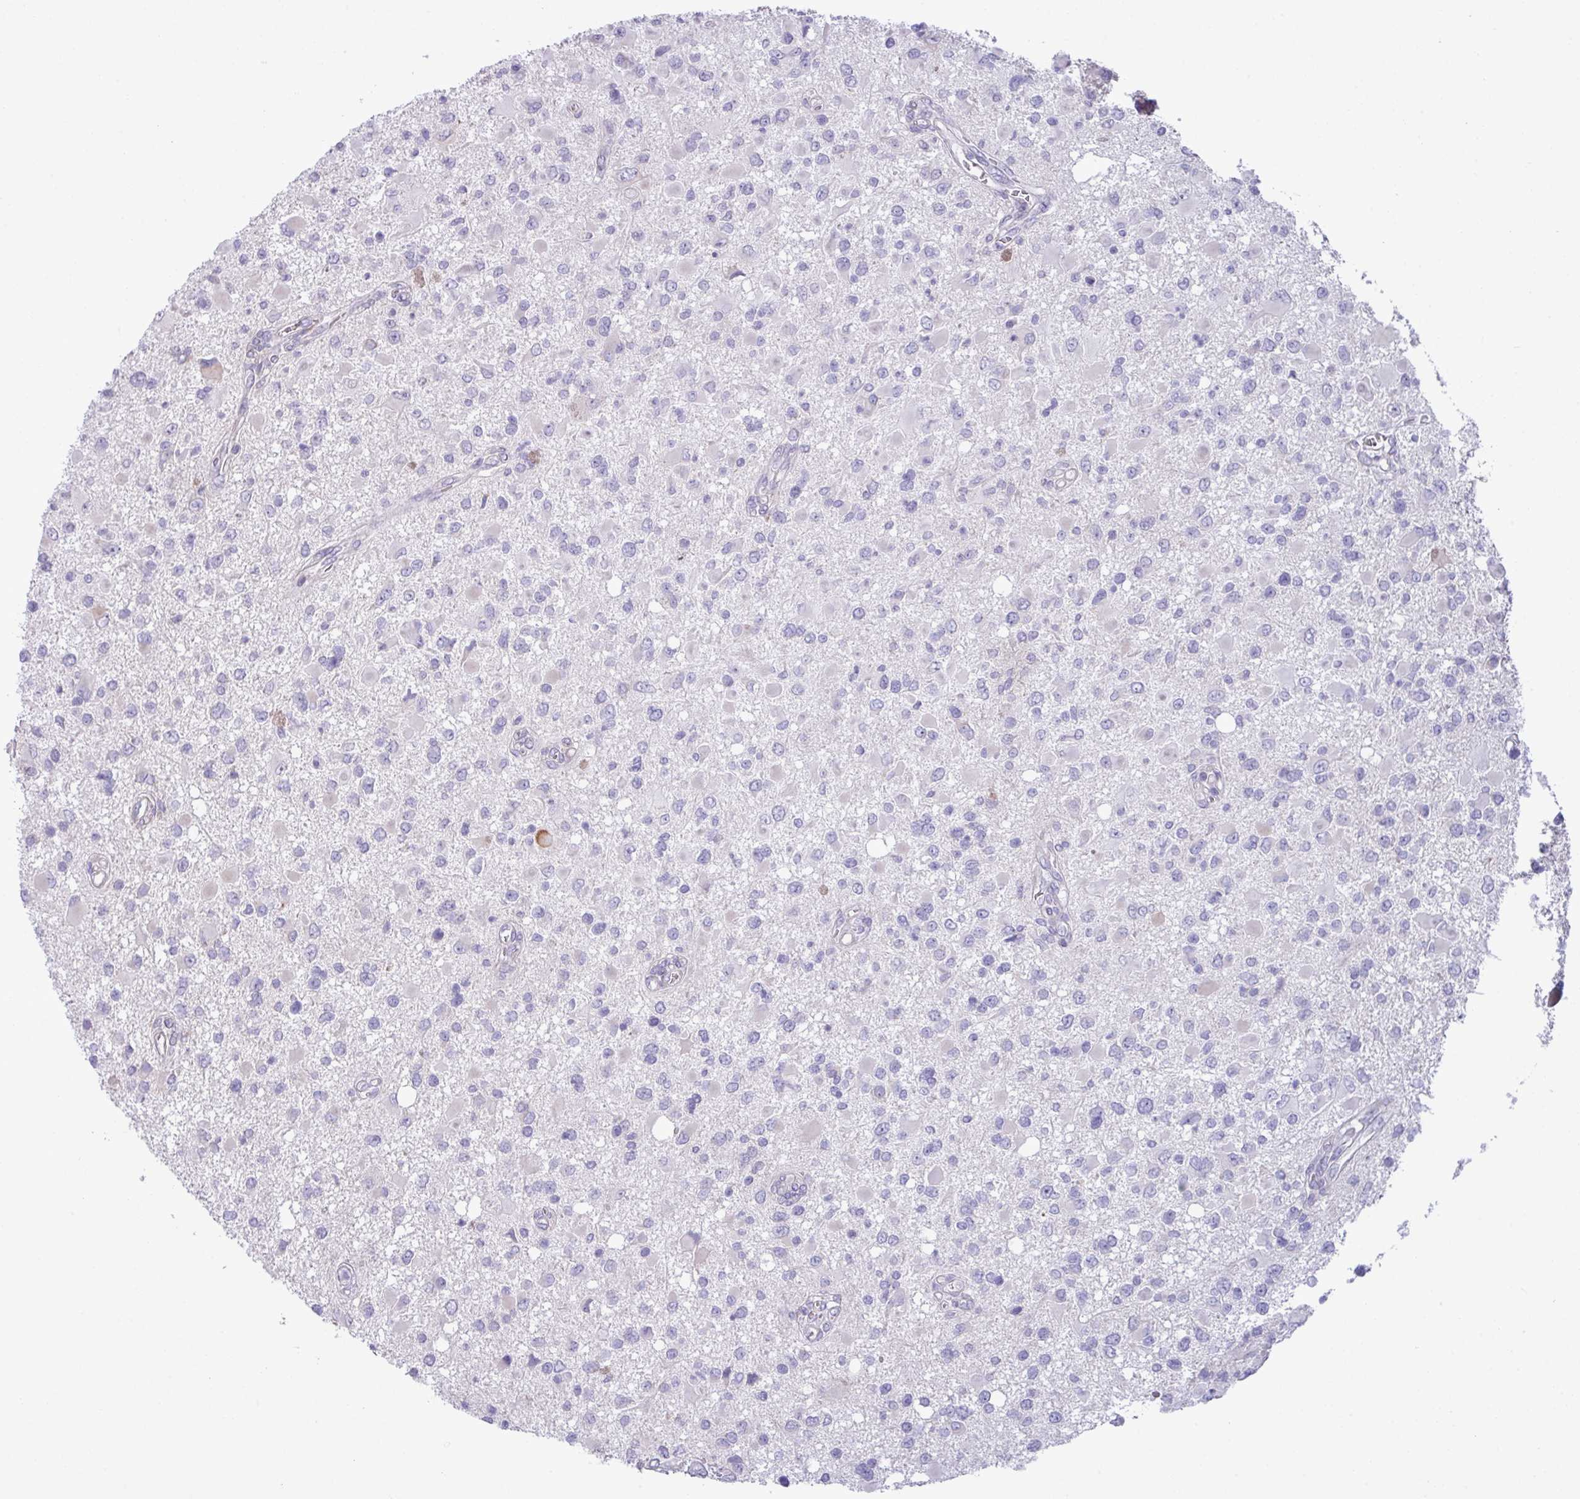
{"staining": {"intensity": "negative", "quantity": "none", "location": "none"}, "tissue": "glioma", "cell_type": "Tumor cells", "image_type": "cancer", "snomed": [{"axis": "morphology", "description": "Glioma, malignant, High grade"}, {"axis": "topography", "description": "Brain"}], "caption": "Human high-grade glioma (malignant) stained for a protein using immunohistochemistry (IHC) demonstrates no staining in tumor cells.", "gene": "IRGC", "patient": {"sex": "male", "age": 53}}